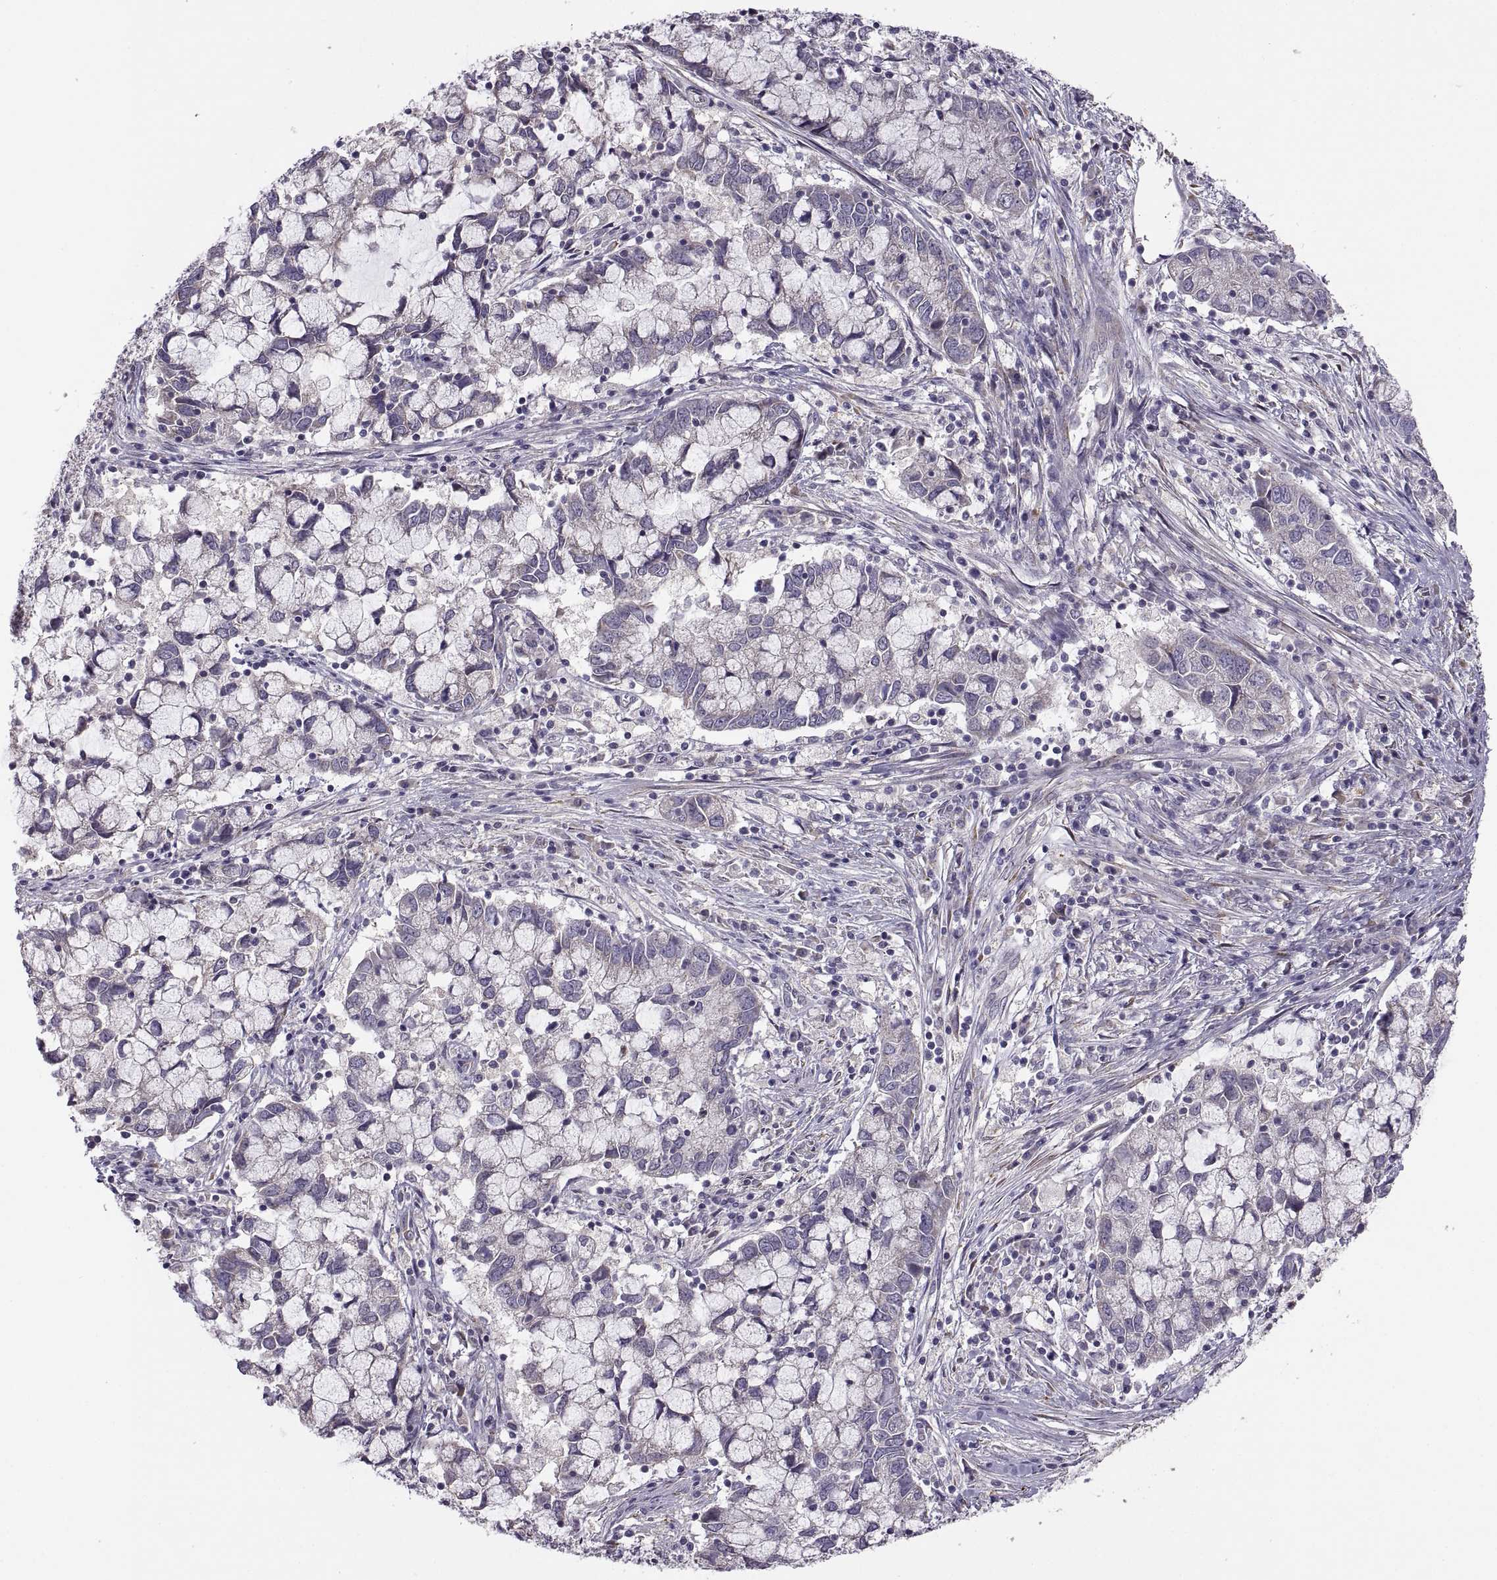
{"staining": {"intensity": "negative", "quantity": "none", "location": "none"}, "tissue": "cervical cancer", "cell_type": "Tumor cells", "image_type": "cancer", "snomed": [{"axis": "morphology", "description": "Adenocarcinoma, NOS"}, {"axis": "topography", "description": "Cervix"}], "caption": "Immunohistochemical staining of human adenocarcinoma (cervical) shows no significant staining in tumor cells. Nuclei are stained in blue.", "gene": "ACSBG2", "patient": {"sex": "female", "age": 40}}